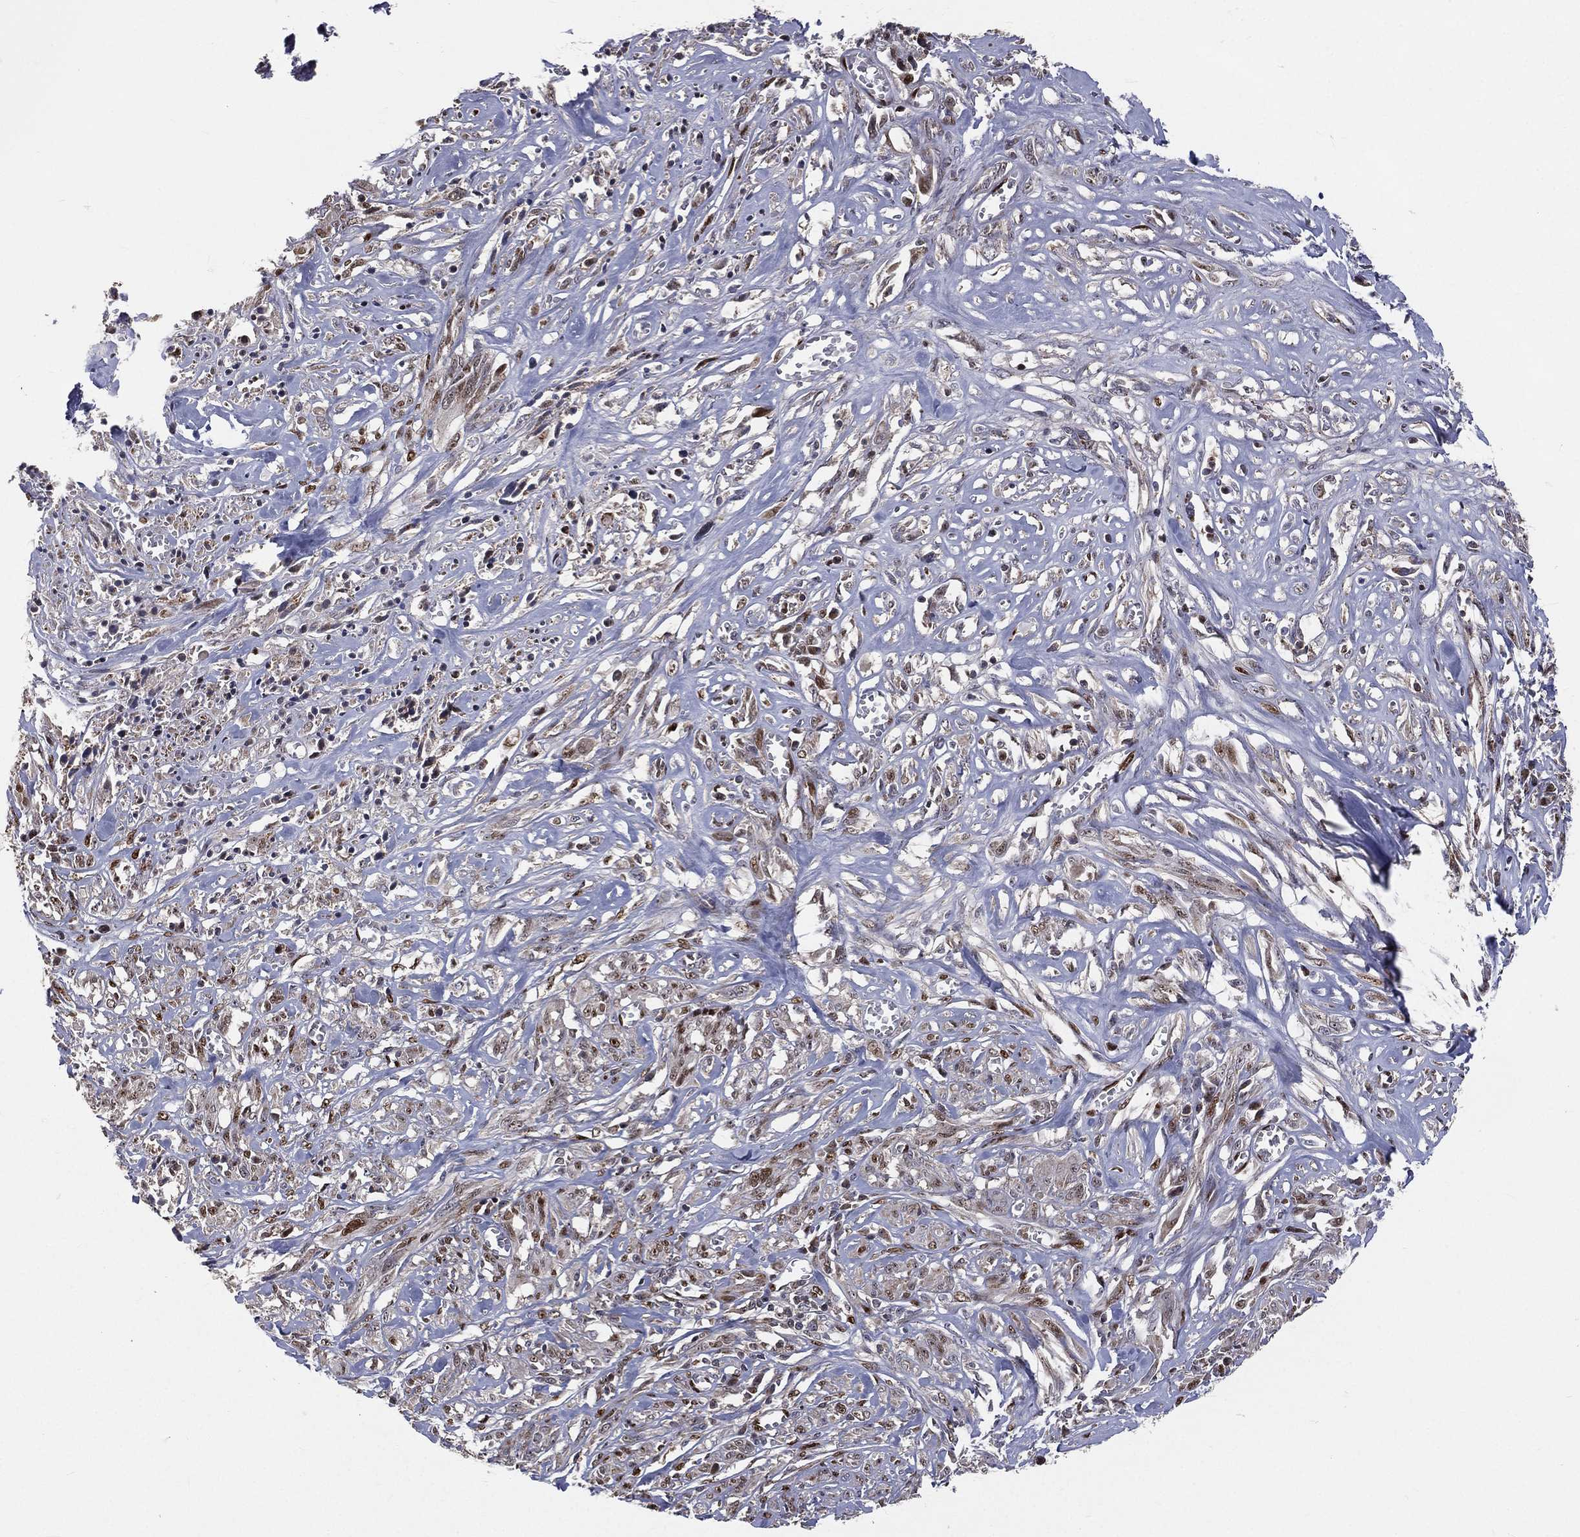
{"staining": {"intensity": "moderate", "quantity": "25%-75%", "location": "nuclear"}, "tissue": "melanoma", "cell_type": "Tumor cells", "image_type": "cancer", "snomed": [{"axis": "morphology", "description": "Malignant melanoma, NOS"}, {"axis": "topography", "description": "Skin"}], "caption": "The micrograph shows immunohistochemical staining of malignant melanoma. There is moderate nuclear expression is seen in about 25%-75% of tumor cells.", "gene": "ZEB1", "patient": {"sex": "female", "age": 91}}